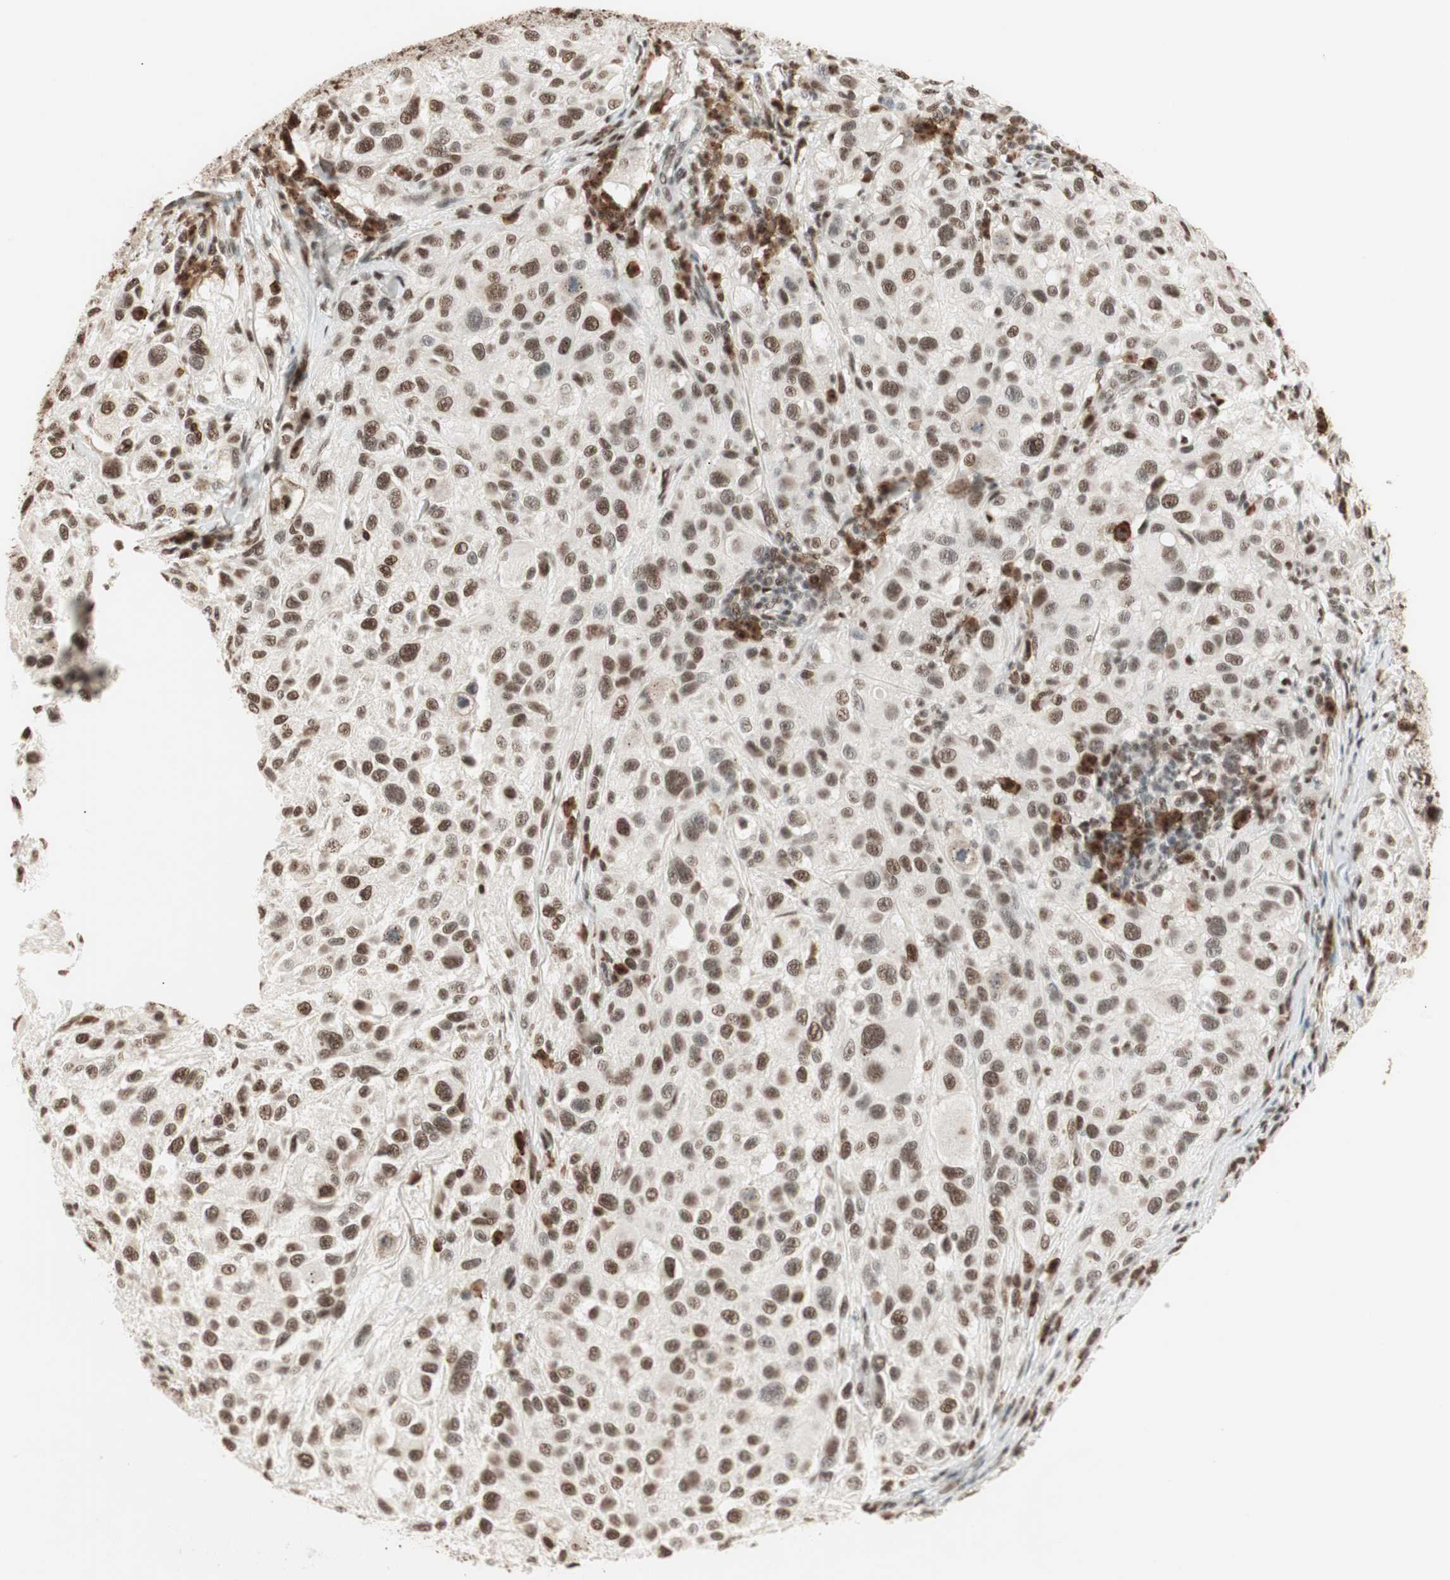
{"staining": {"intensity": "strong", "quantity": ">75%", "location": "nuclear"}, "tissue": "melanoma", "cell_type": "Tumor cells", "image_type": "cancer", "snomed": [{"axis": "morphology", "description": "Necrosis, NOS"}, {"axis": "morphology", "description": "Malignant melanoma, NOS"}, {"axis": "topography", "description": "Skin"}], "caption": "A histopathology image showing strong nuclear staining in about >75% of tumor cells in melanoma, as visualized by brown immunohistochemical staining.", "gene": "SMARCE1", "patient": {"sex": "female", "age": 87}}